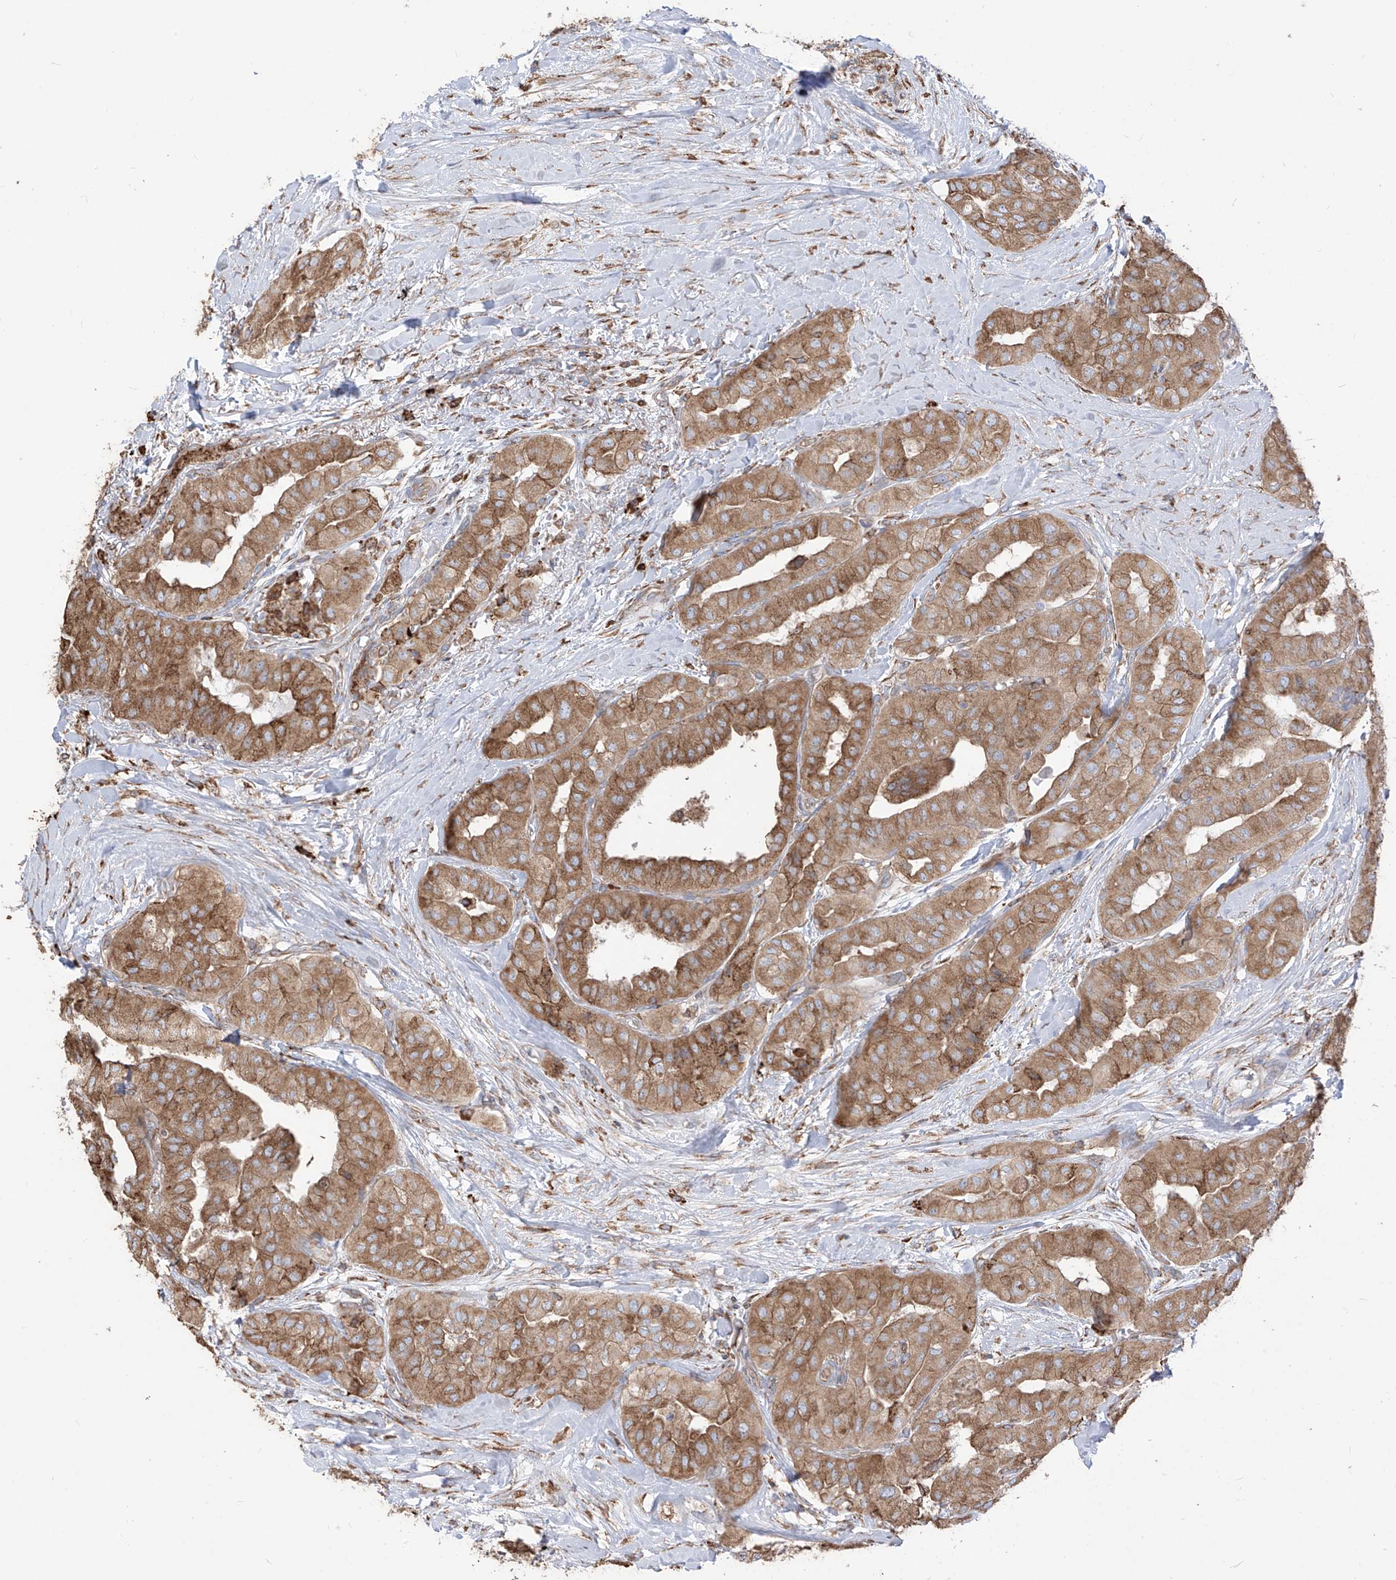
{"staining": {"intensity": "moderate", "quantity": ">75%", "location": "cytoplasmic/membranous"}, "tissue": "thyroid cancer", "cell_type": "Tumor cells", "image_type": "cancer", "snomed": [{"axis": "morphology", "description": "Papillary adenocarcinoma, NOS"}, {"axis": "topography", "description": "Thyroid gland"}], "caption": "This micrograph exhibits immunohistochemistry staining of human thyroid cancer, with medium moderate cytoplasmic/membranous positivity in about >75% of tumor cells.", "gene": "PDIA6", "patient": {"sex": "female", "age": 59}}